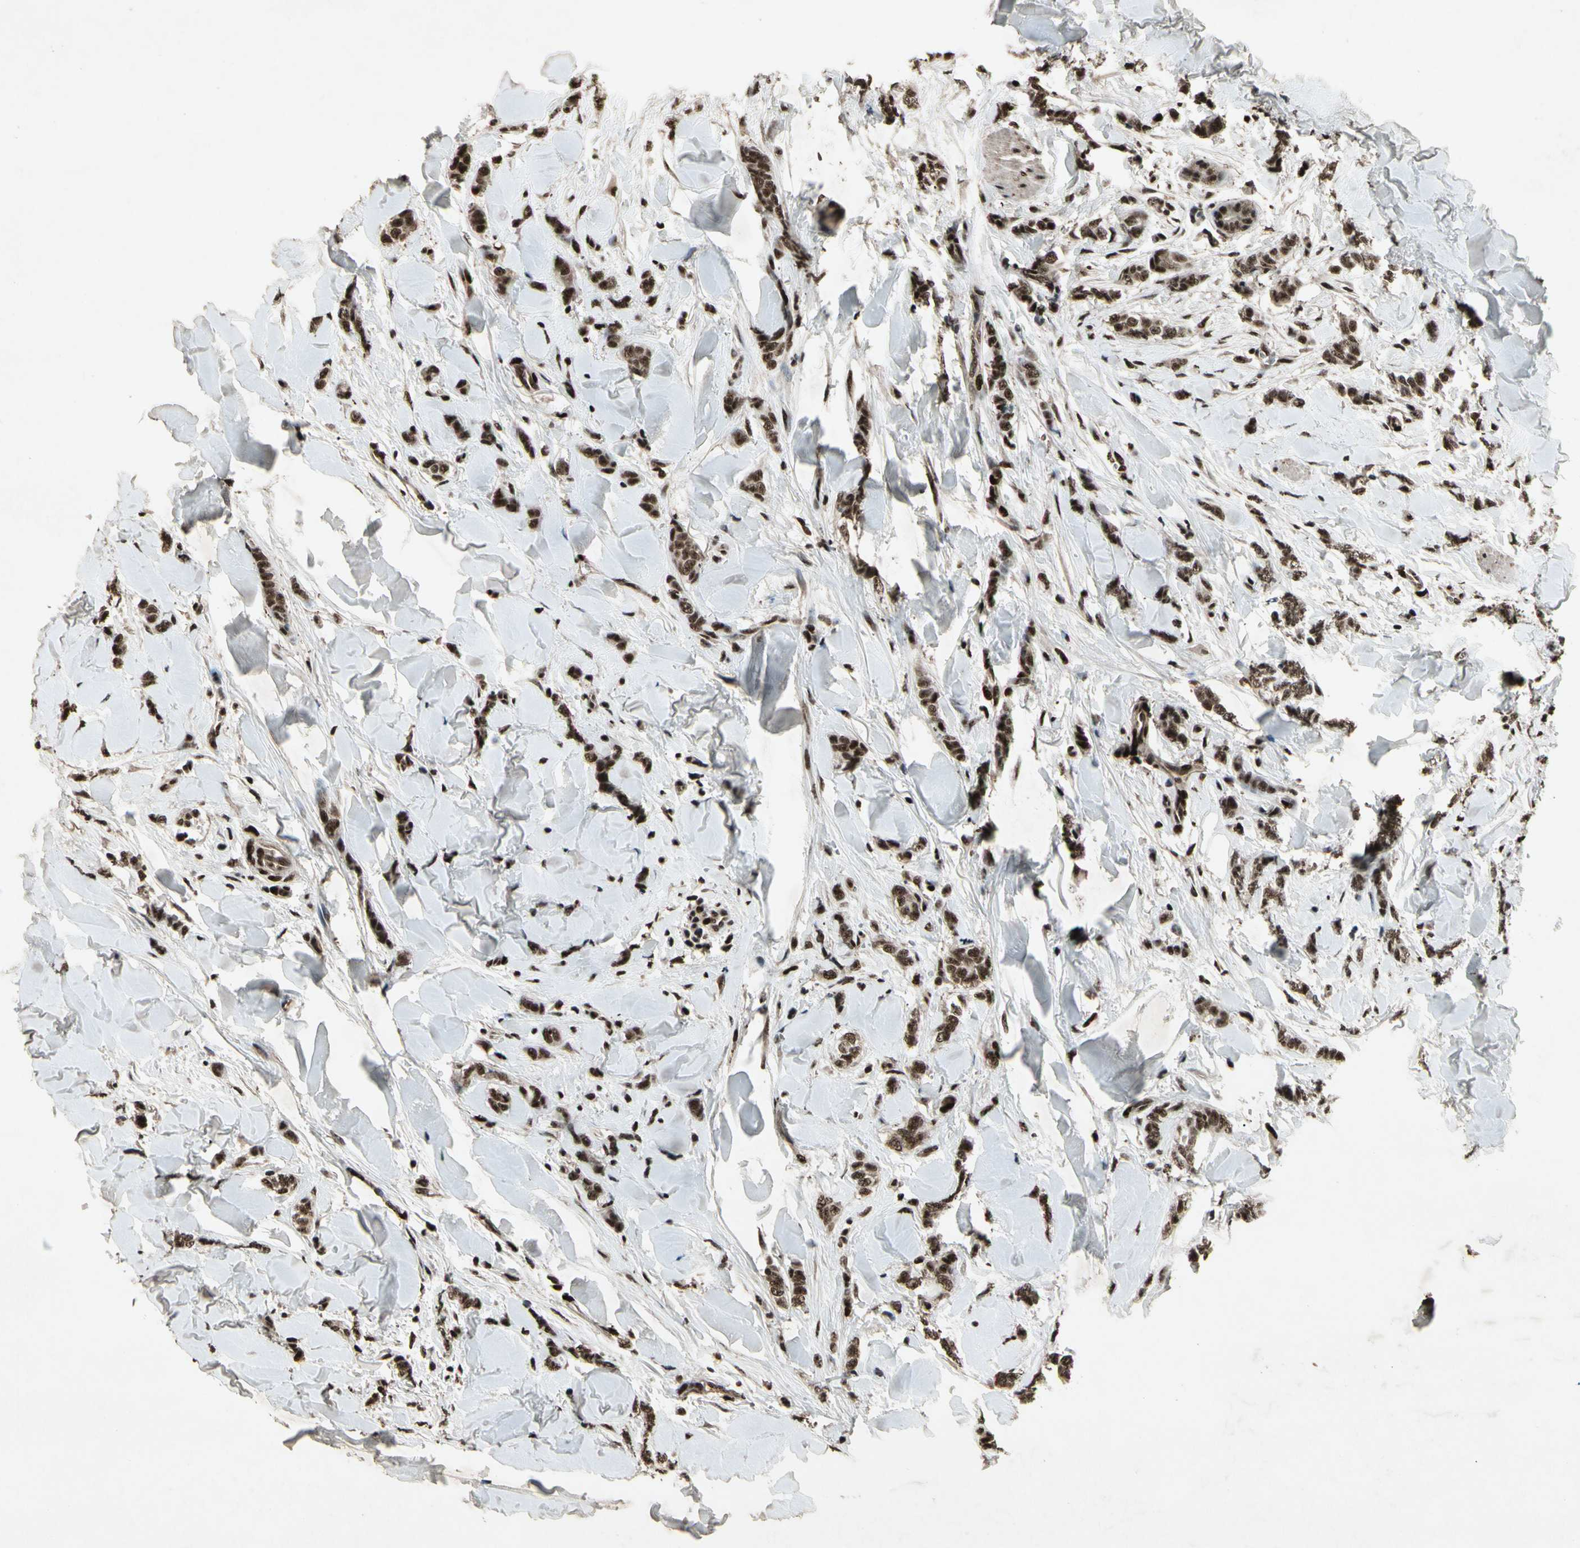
{"staining": {"intensity": "strong", "quantity": ">75%", "location": "cytoplasmic/membranous,nuclear"}, "tissue": "breast cancer", "cell_type": "Tumor cells", "image_type": "cancer", "snomed": [{"axis": "morphology", "description": "Lobular carcinoma"}, {"axis": "topography", "description": "Skin"}, {"axis": "topography", "description": "Breast"}], "caption": "High-power microscopy captured an immunohistochemistry (IHC) histopathology image of lobular carcinoma (breast), revealing strong cytoplasmic/membranous and nuclear staining in about >75% of tumor cells.", "gene": "TBX2", "patient": {"sex": "female", "age": 46}}